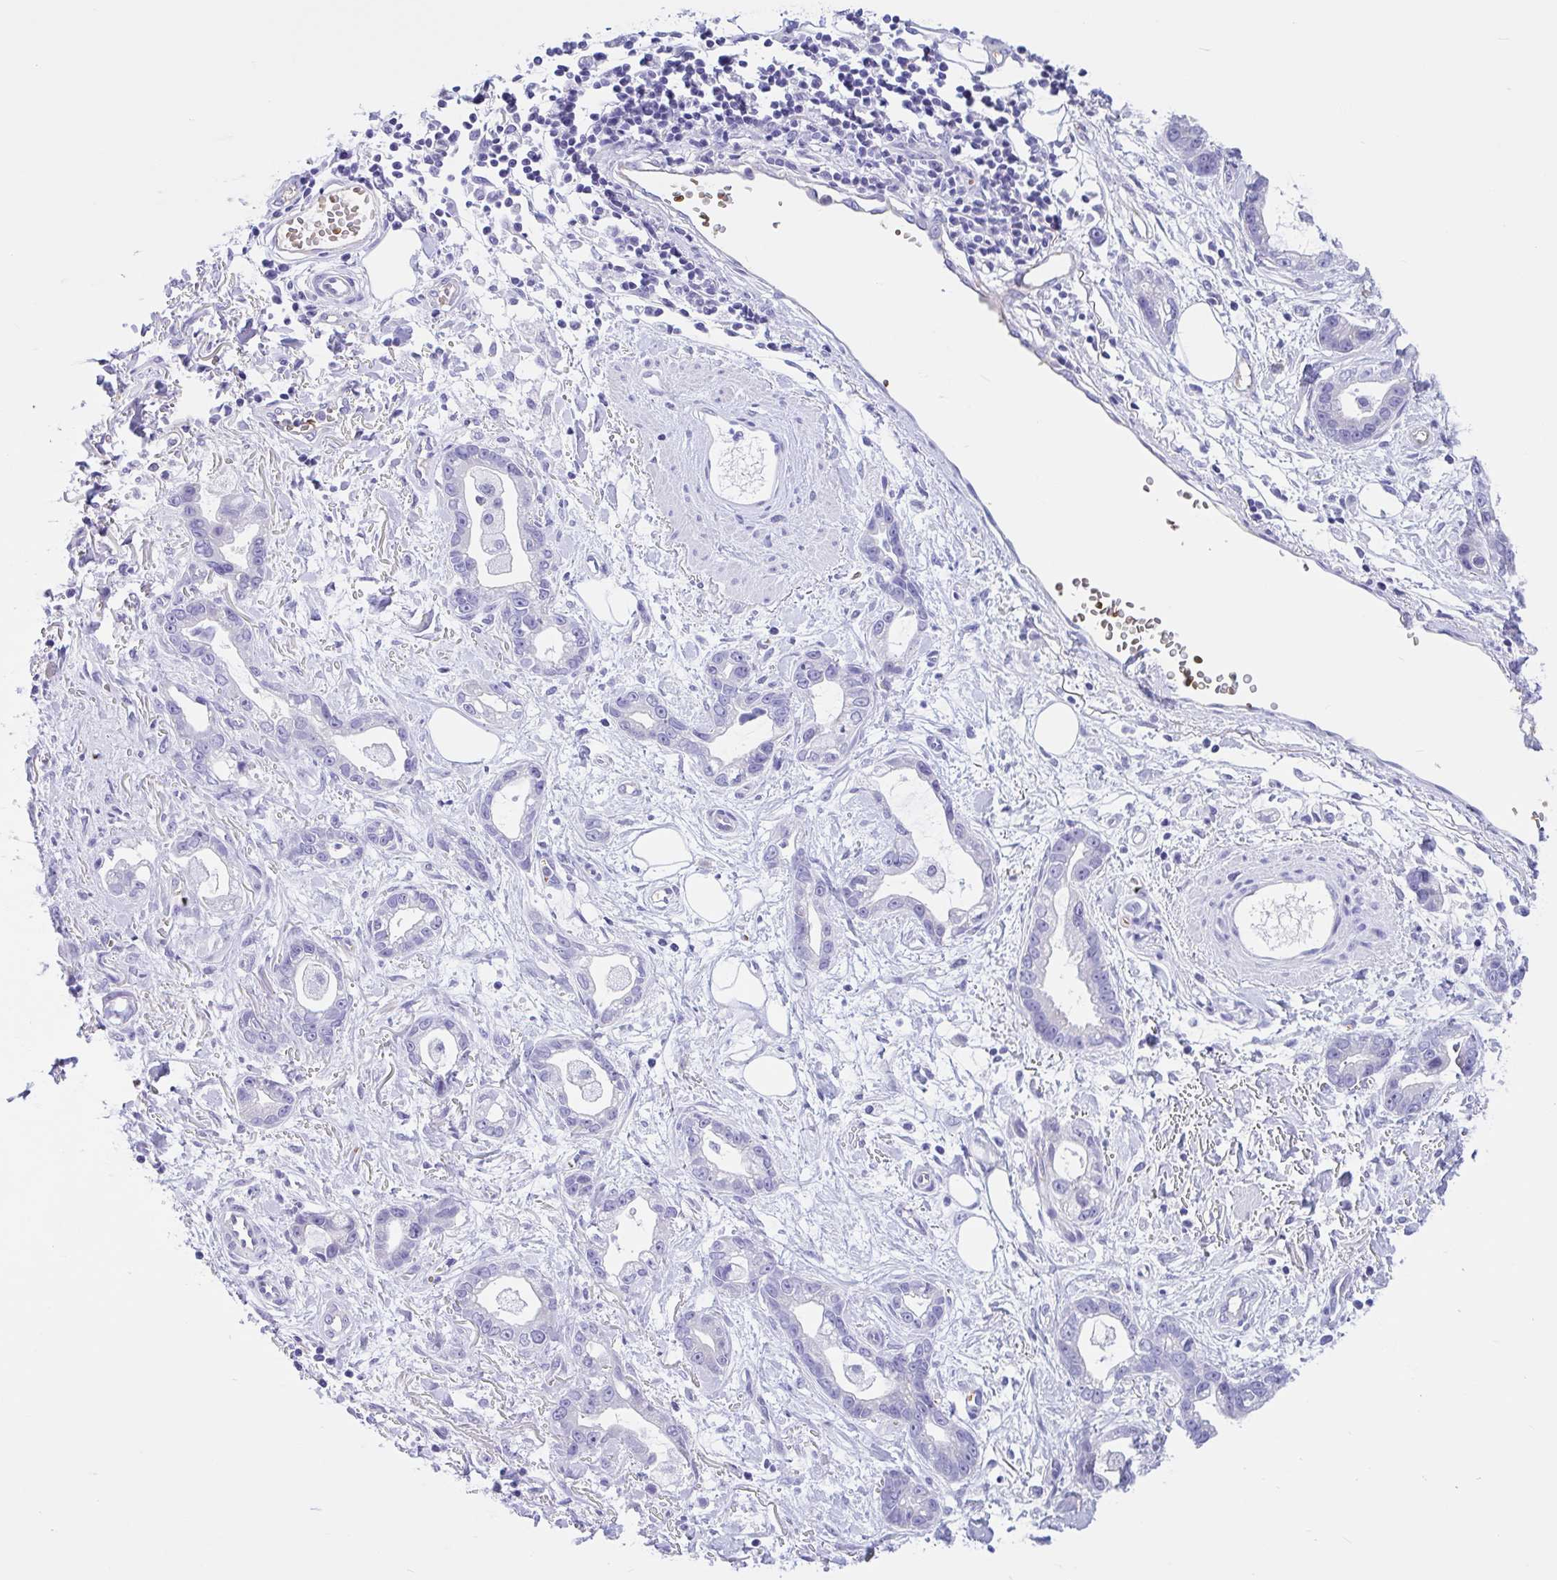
{"staining": {"intensity": "negative", "quantity": "none", "location": "none"}, "tissue": "stomach cancer", "cell_type": "Tumor cells", "image_type": "cancer", "snomed": [{"axis": "morphology", "description": "Adenocarcinoma, NOS"}, {"axis": "topography", "description": "Stomach"}], "caption": "IHC of human adenocarcinoma (stomach) exhibits no positivity in tumor cells.", "gene": "TMEM79", "patient": {"sex": "male", "age": 55}}